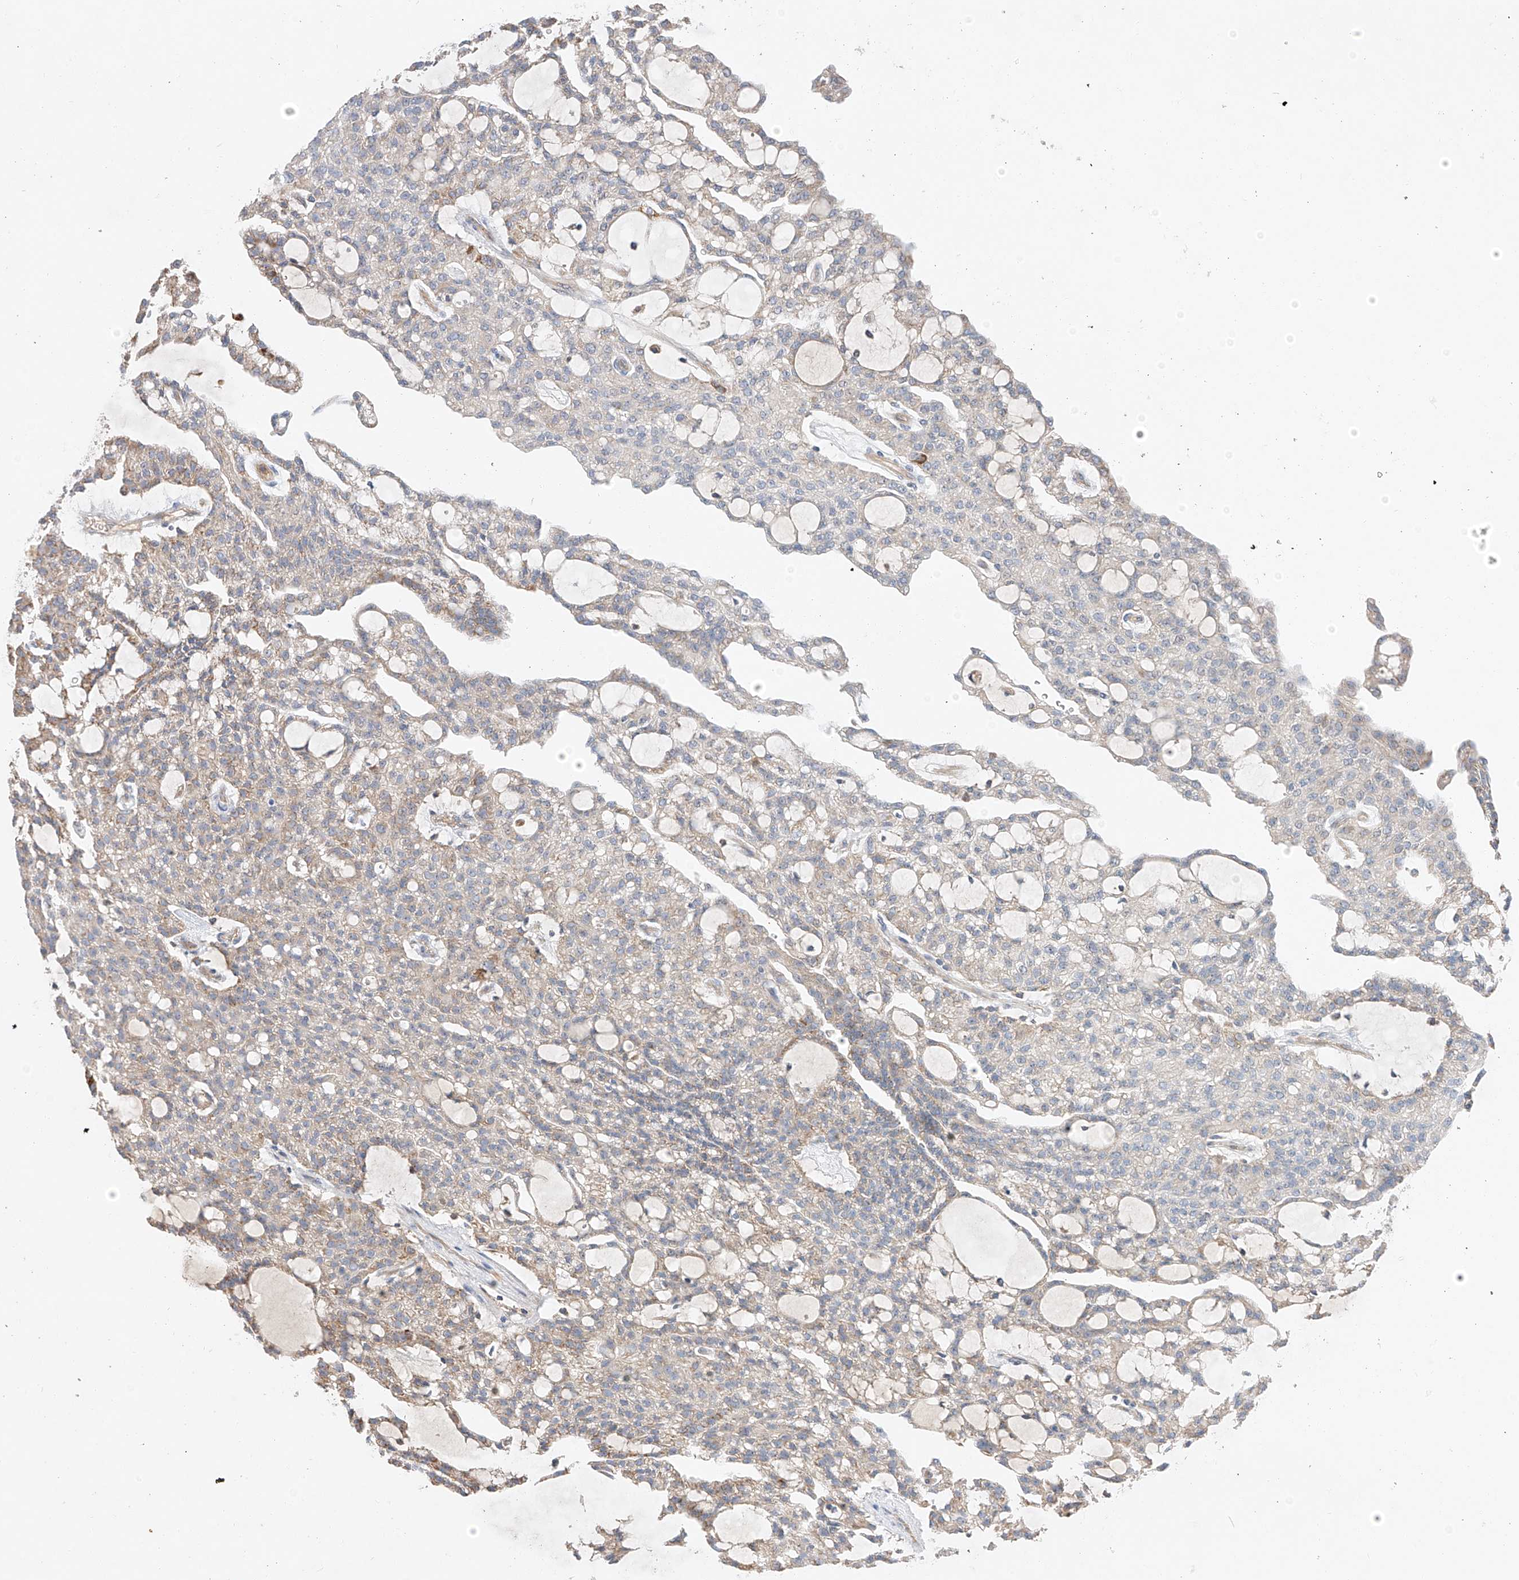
{"staining": {"intensity": "moderate", "quantity": "<25%", "location": "cytoplasmic/membranous"}, "tissue": "renal cancer", "cell_type": "Tumor cells", "image_type": "cancer", "snomed": [{"axis": "morphology", "description": "Adenocarcinoma, NOS"}, {"axis": "topography", "description": "Kidney"}], "caption": "Immunohistochemistry (IHC) histopathology image of neoplastic tissue: renal cancer (adenocarcinoma) stained using immunohistochemistry demonstrates low levels of moderate protein expression localized specifically in the cytoplasmic/membranous of tumor cells, appearing as a cytoplasmic/membranous brown color.", "gene": "RUSC1", "patient": {"sex": "male", "age": 63}}